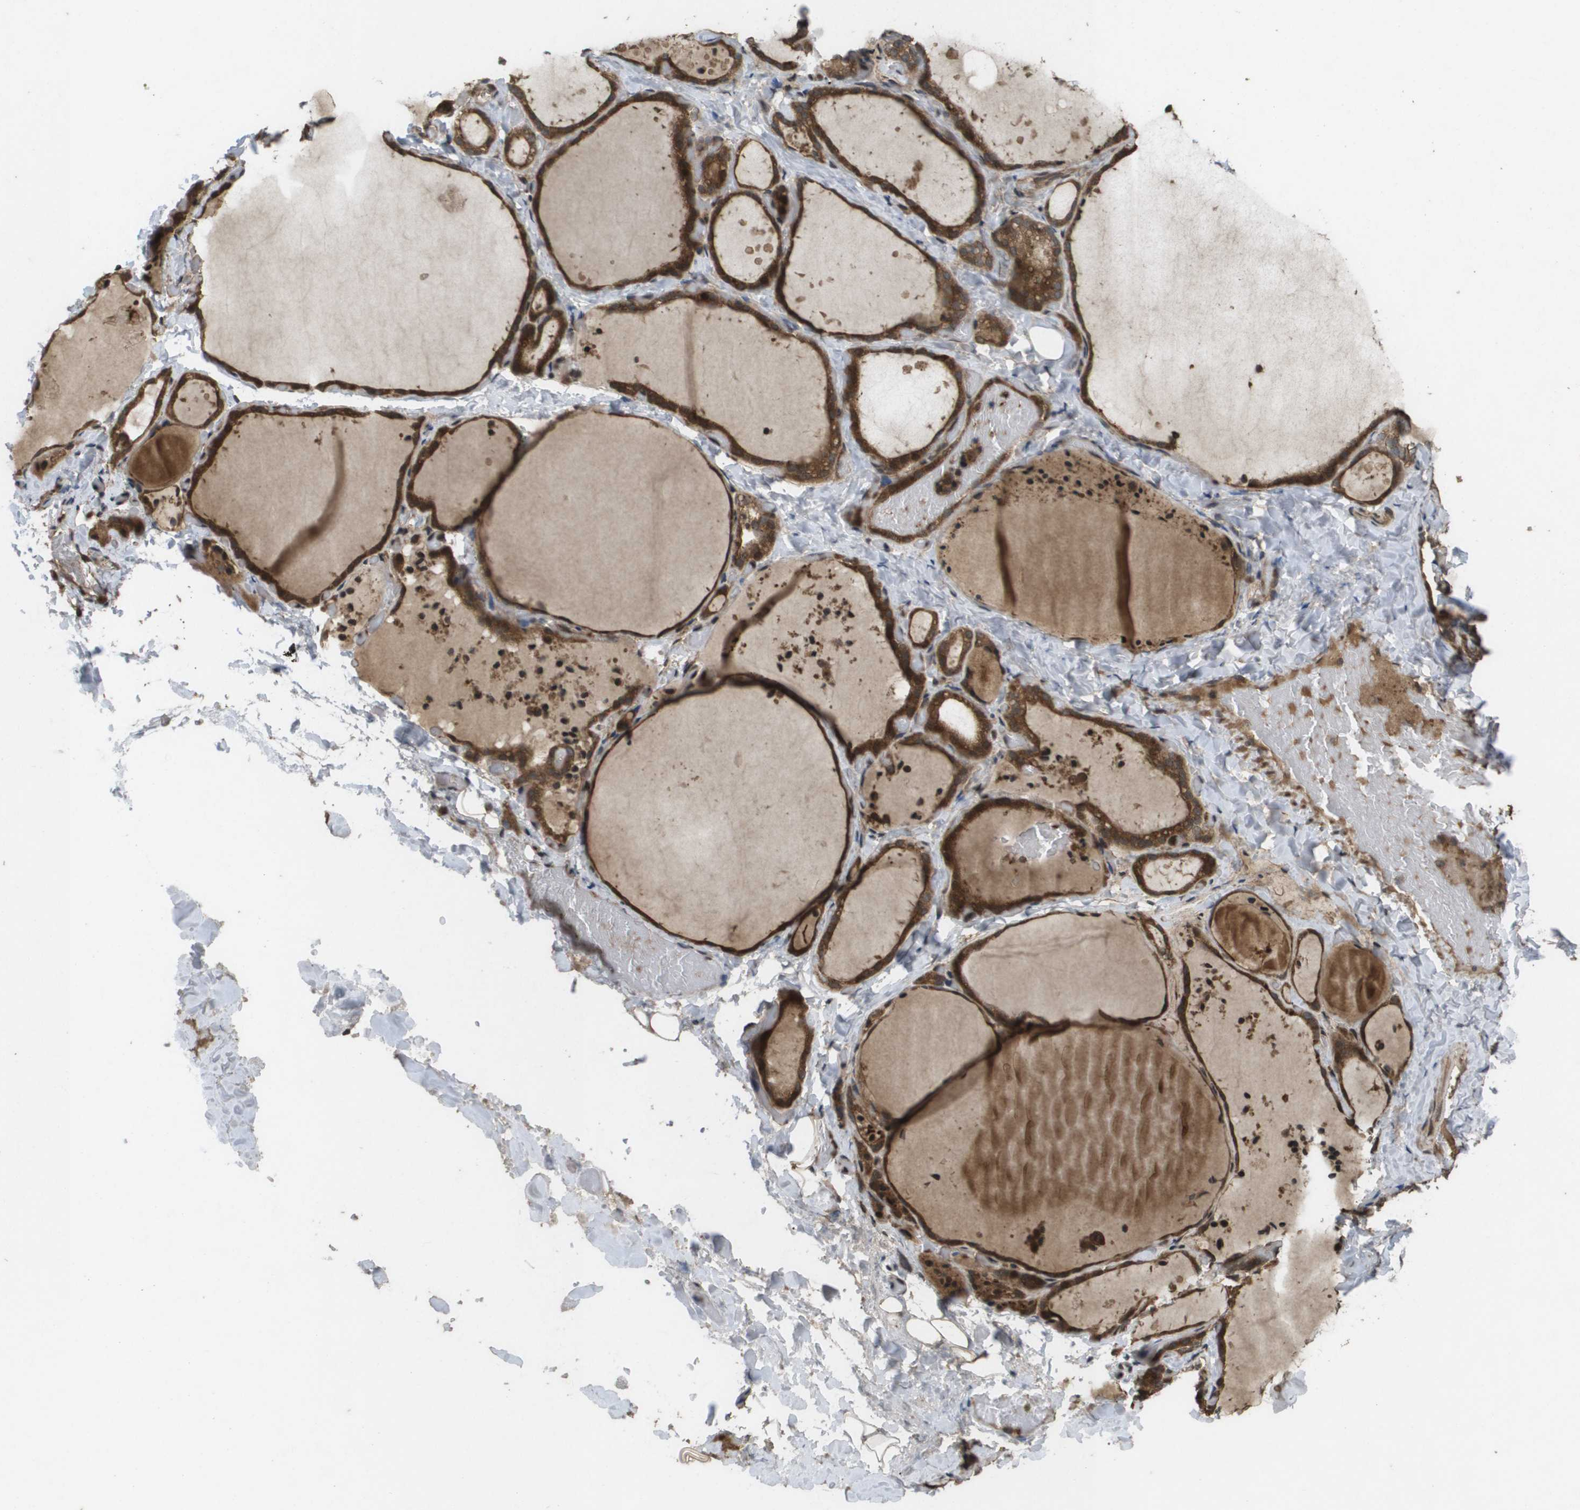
{"staining": {"intensity": "strong", "quantity": ">75%", "location": "cytoplasmic/membranous"}, "tissue": "thyroid gland", "cell_type": "Glandular cells", "image_type": "normal", "snomed": [{"axis": "morphology", "description": "Normal tissue, NOS"}, {"axis": "topography", "description": "Thyroid gland"}], "caption": "Immunohistochemistry micrograph of benign thyroid gland stained for a protein (brown), which shows high levels of strong cytoplasmic/membranous positivity in approximately >75% of glandular cells.", "gene": "KIF11", "patient": {"sex": "female", "age": 44}}